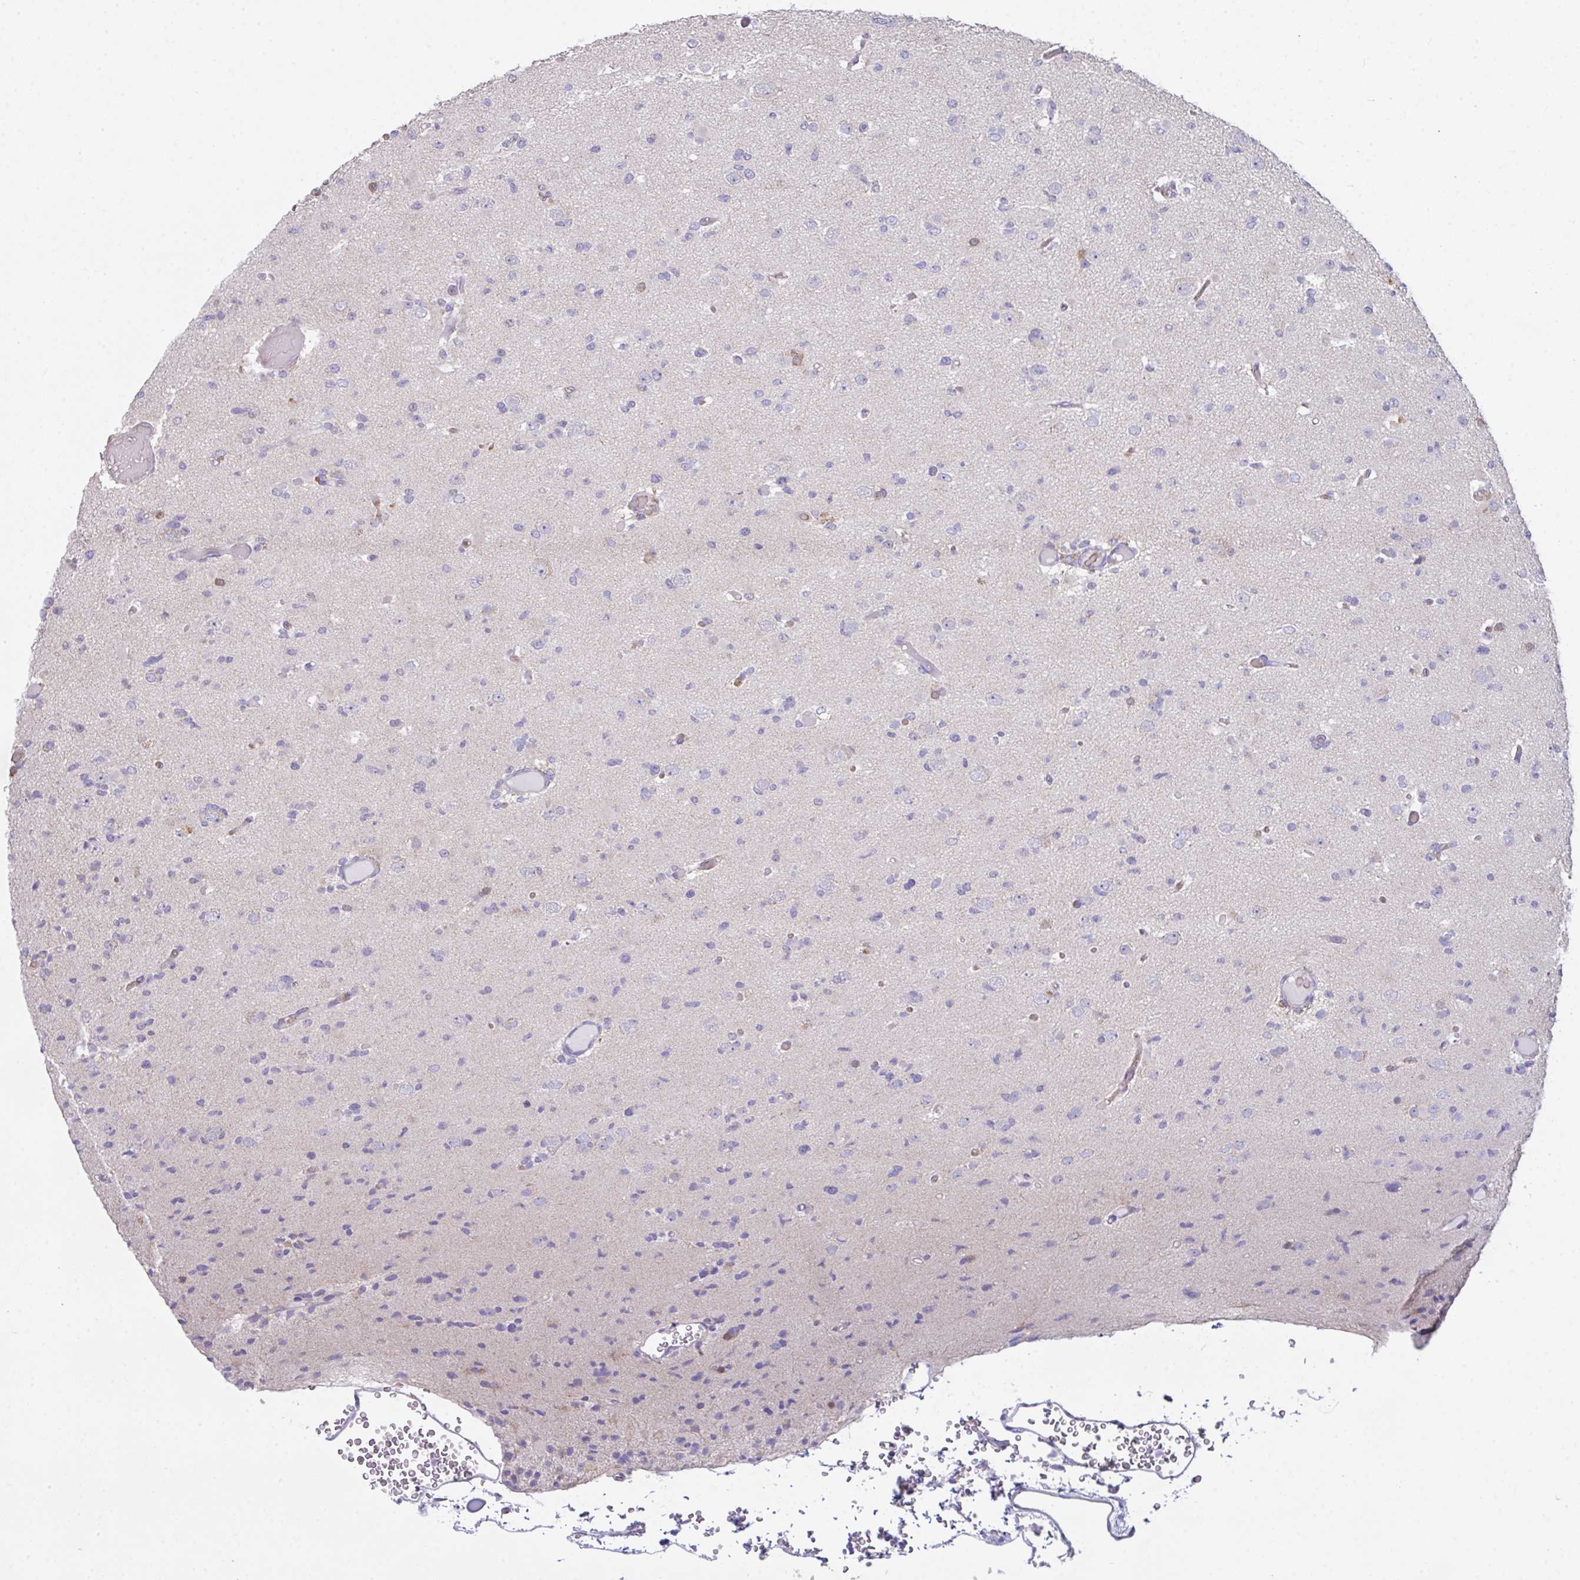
{"staining": {"intensity": "negative", "quantity": "none", "location": "none"}, "tissue": "glioma", "cell_type": "Tumor cells", "image_type": "cancer", "snomed": [{"axis": "morphology", "description": "Glioma, malignant, Low grade"}, {"axis": "topography", "description": "Brain"}], "caption": "This is an immunohistochemistry micrograph of human malignant glioma (low-grade). There is no expression in tumor cells.", "gene": "TFAP2C", "patient": {"sex": "female", "age": 22}}